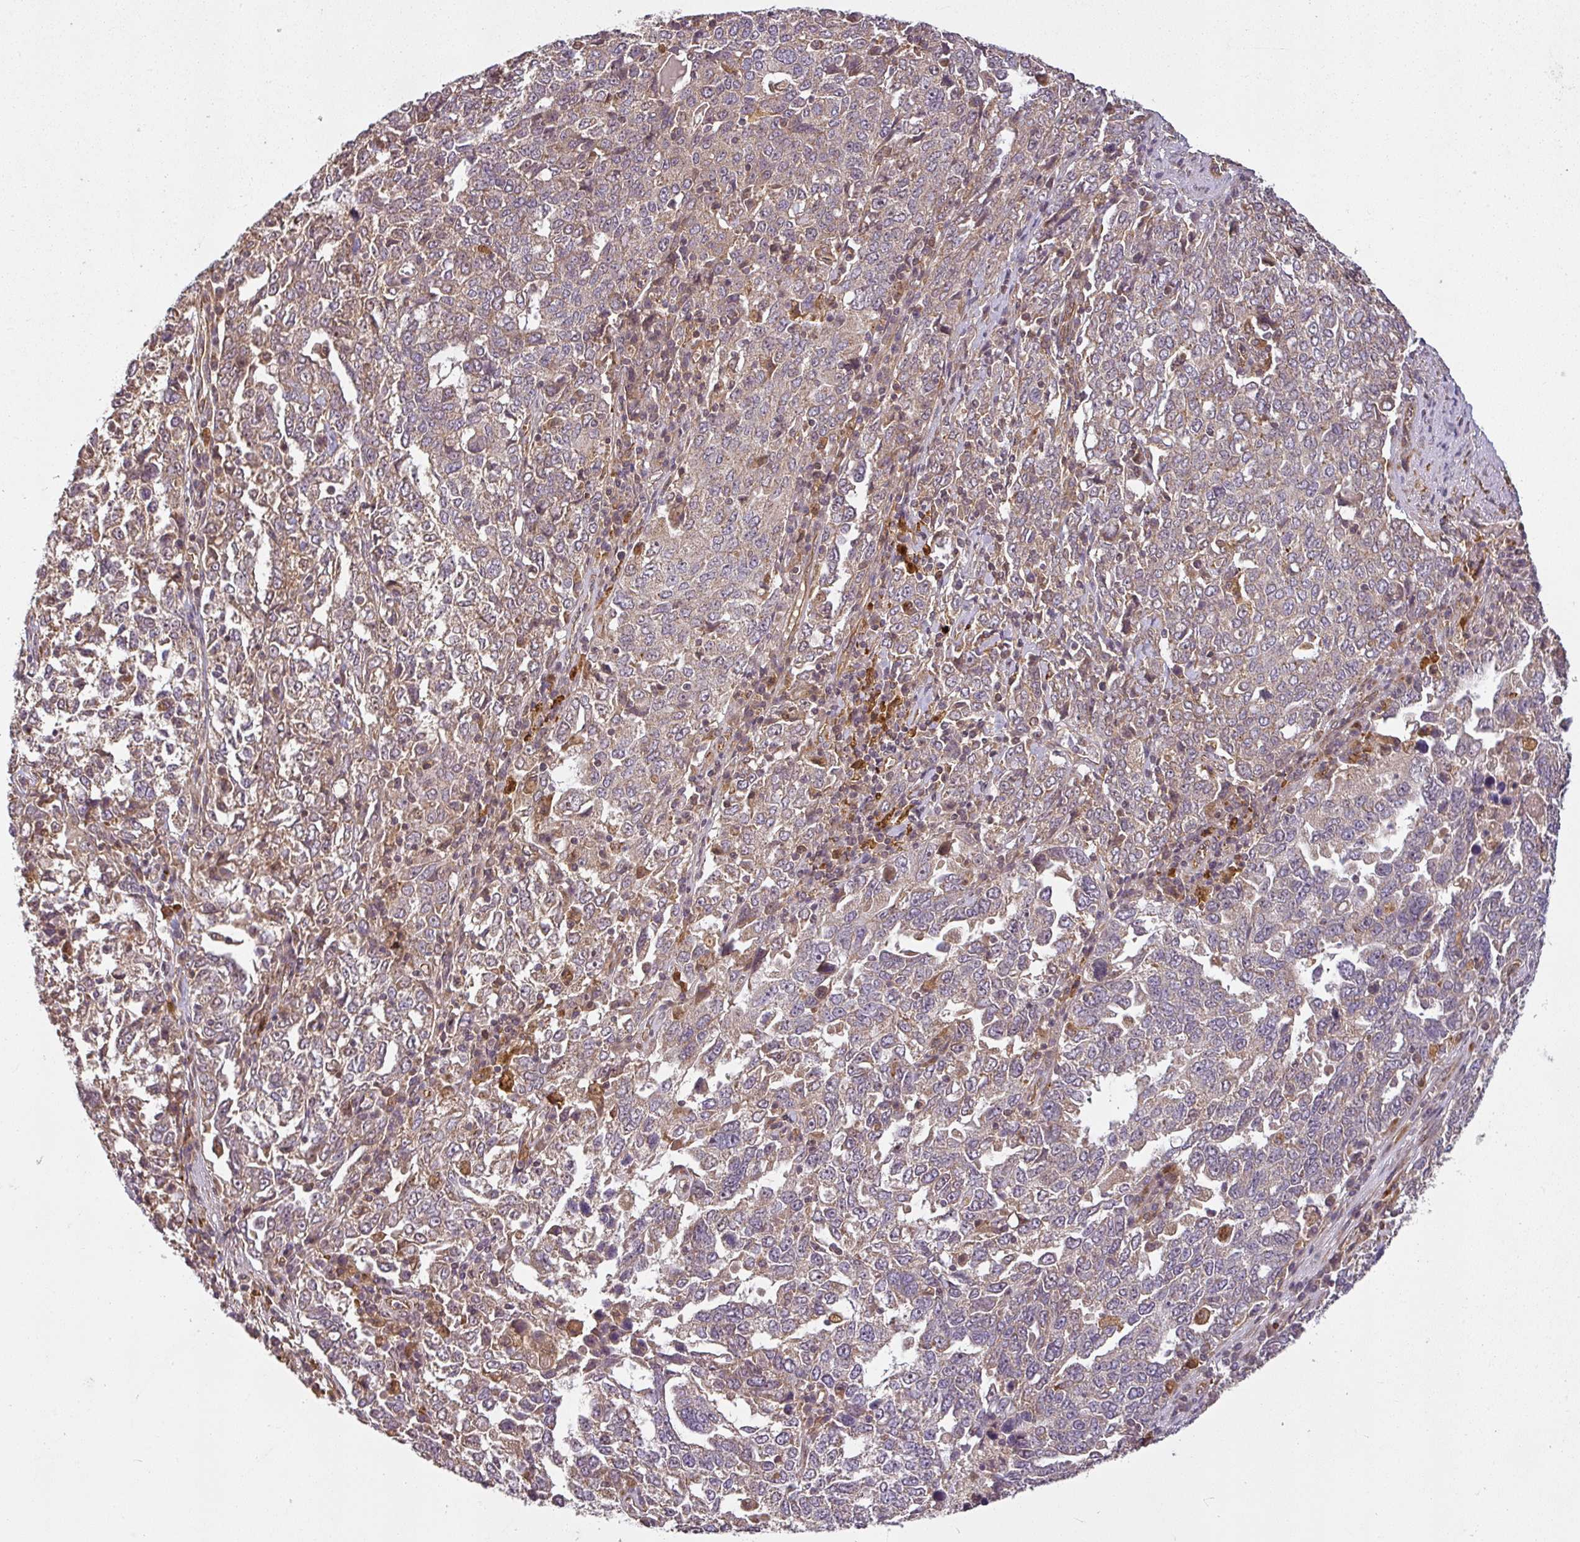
{"staining": {"intensity": "weak", "quantity": "25%-75%", "location": "cytoplasmic/membranous"}, "tissue": "ovarian cancer", "cell_type": "Tumor cells", "image_type": "cancer", "snomed": [{"axis": "morphology", "description": "Carcinoma, endometroid"}, {"axis": "topography", "description": "Ovary"}], "caption": "Tumor cells display low levels of weak cytoplasmic/membranous positivity in about 25%-75% of cells in human ovarian endometroid carcinoma.", "gene": "DIMT1", "patient": {"sex": "female", "age": 62}}